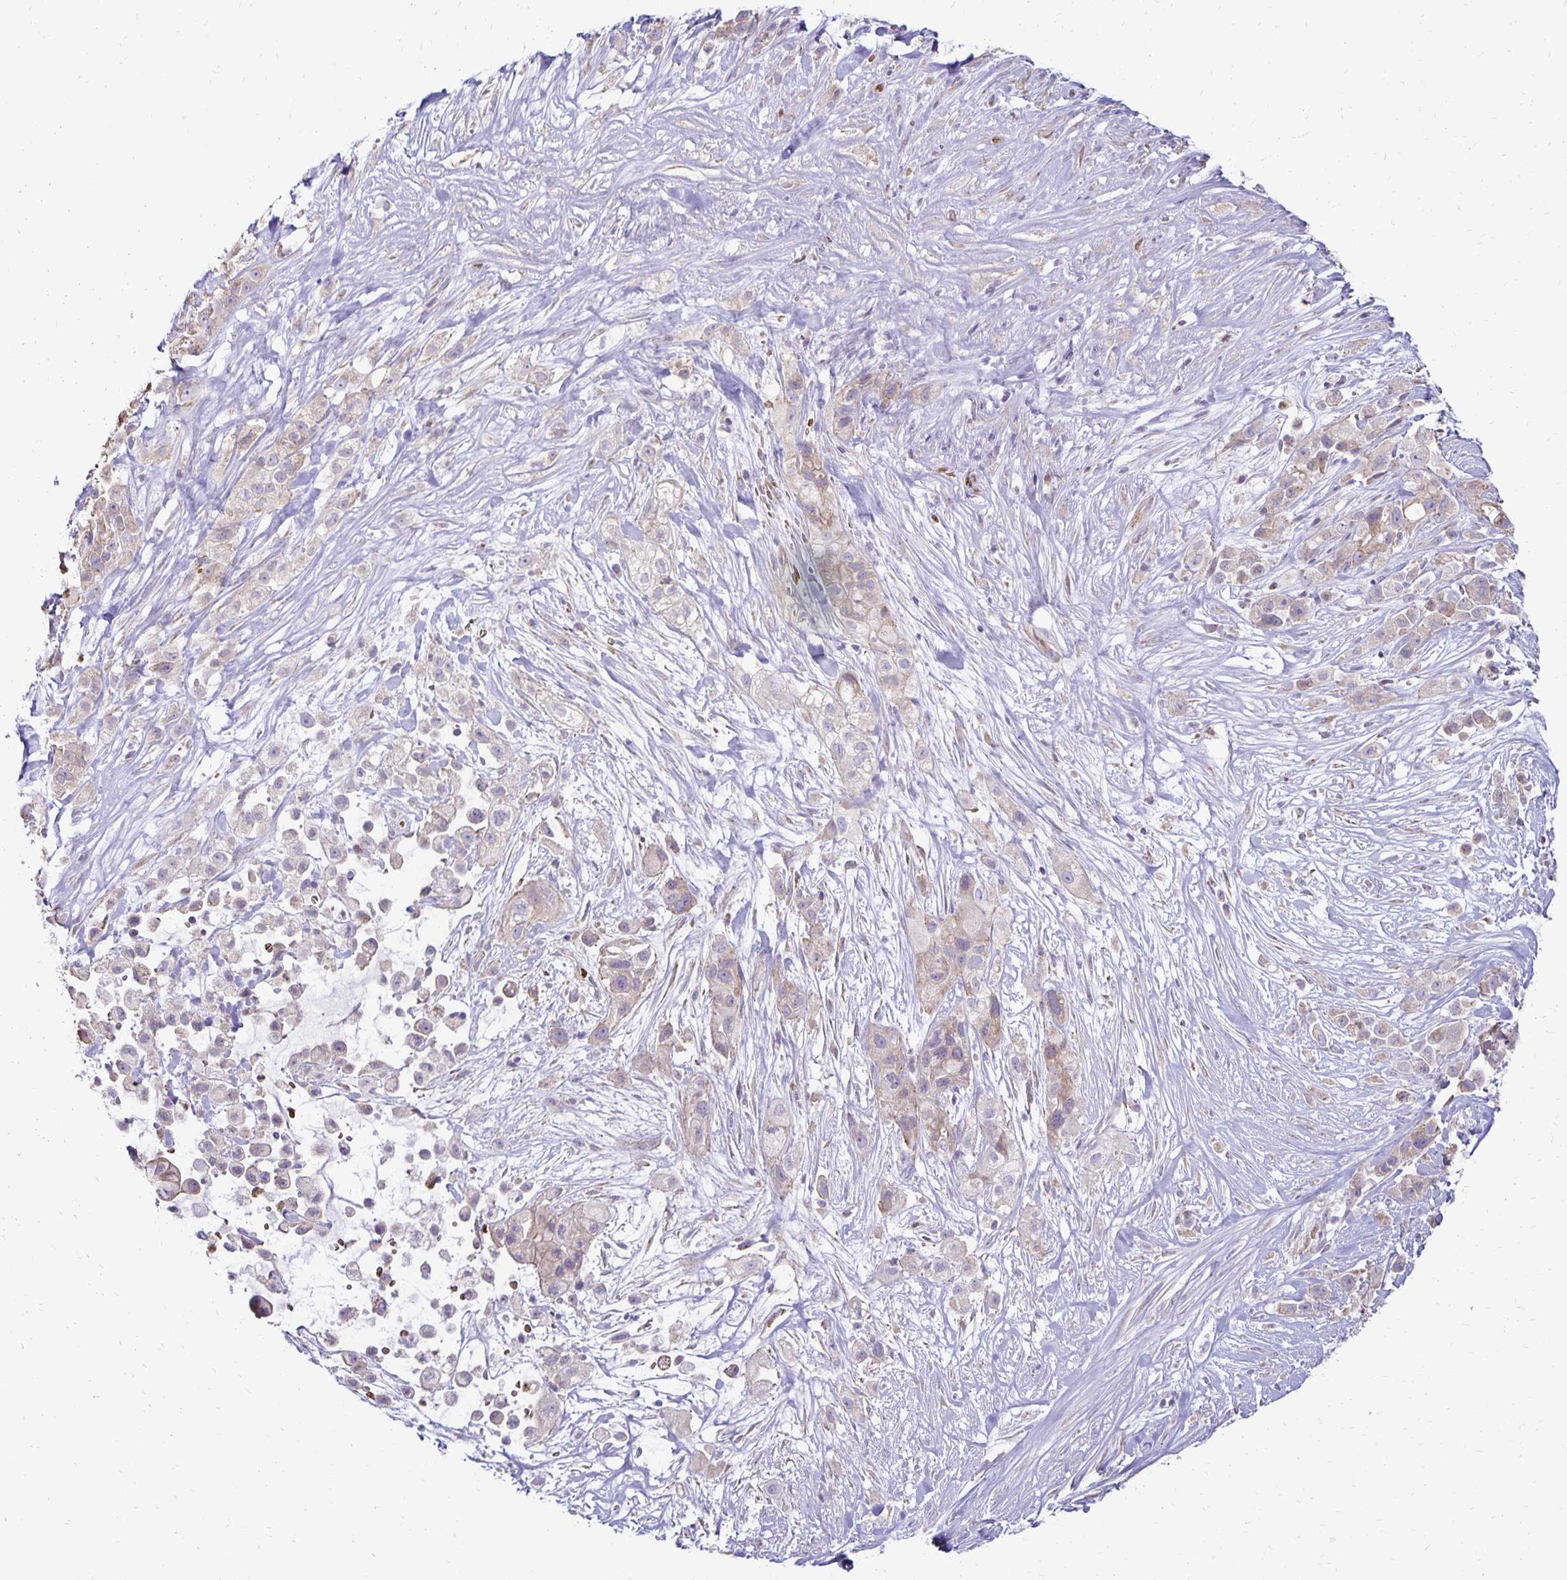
{"staining": {"intensity": "weak", "quantity": "25%-75%", "location": "cytoplasmic/membranous"}, "tissue": "pancreatic cancer", "cell_type": "Tumor cells", "image_type": "cancer", "snomed": [{"axis": "morphology", "description": "Adenocarcinoma, NOS"}, {"axis": "topography", "description": "Pancreas"}], "caption": "IHC (DAB (3,3'-diaminobenzidine)) staining of human pancreatic cancer shows weak cytoplasmic/membranous protein expression in about 25%-75% of tumor cells.", "gene": "FN3K", "patient": {"sex": "male", "age": 44}}